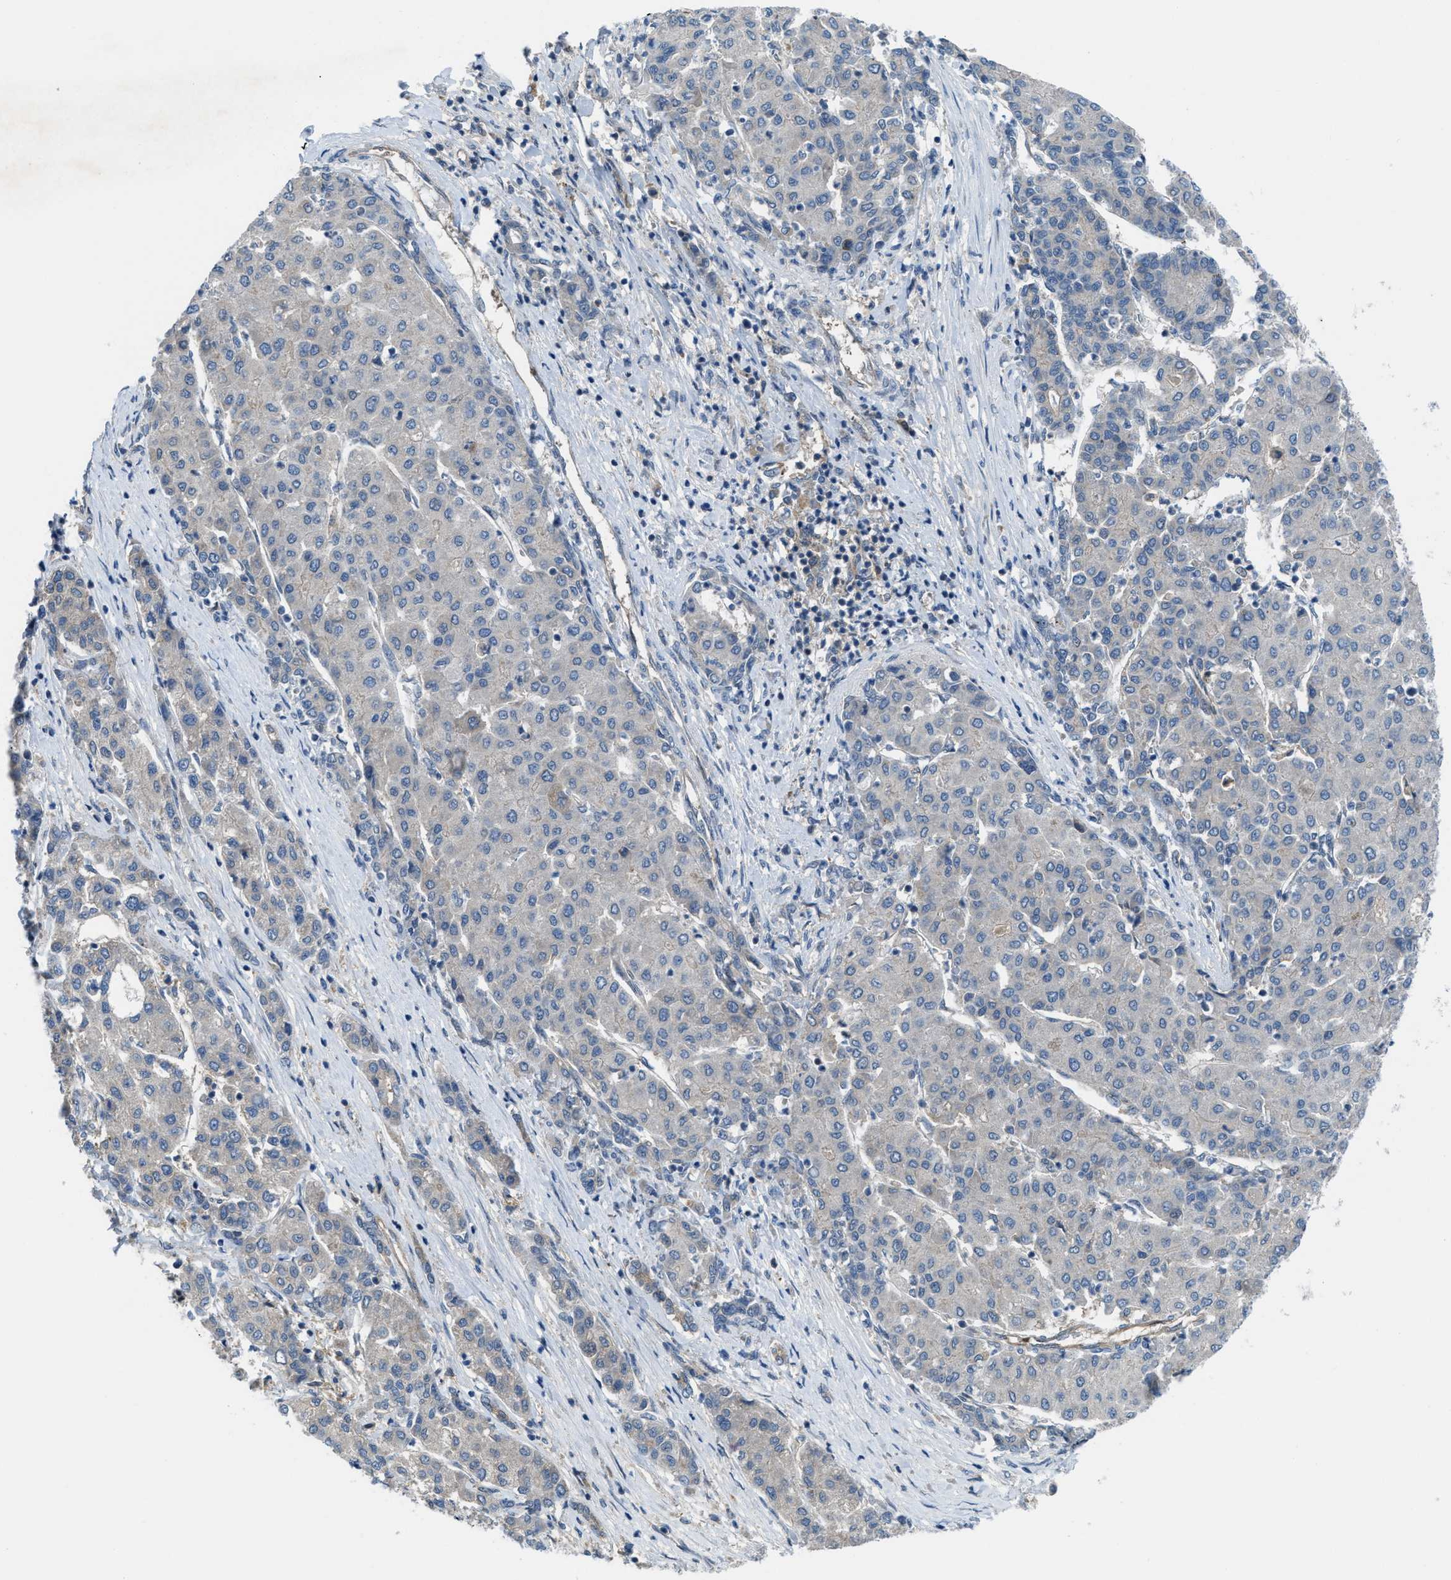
{"staining": {"intensity": "negative", "quantity": "none", "location": "none"}, "tissue": "liver cancer", "cell_type": "Tumor cells", "image_type": "cancer", "snomed": [{"axis": "morphology", "description": "Carcinoma, Hepatocellular, NOS"}, {"axis": "topography", "description": "Liver"}], "caption": "The immunohistochemistry (IHC) histopathology image has no significant staining in tumor cells of liver hepatocellular carcinoma tissue. (DAB IHC with hematoxylin counter stain).", "gene": "BAZ2B", "patient": {"sex": "male", "age": 65}}